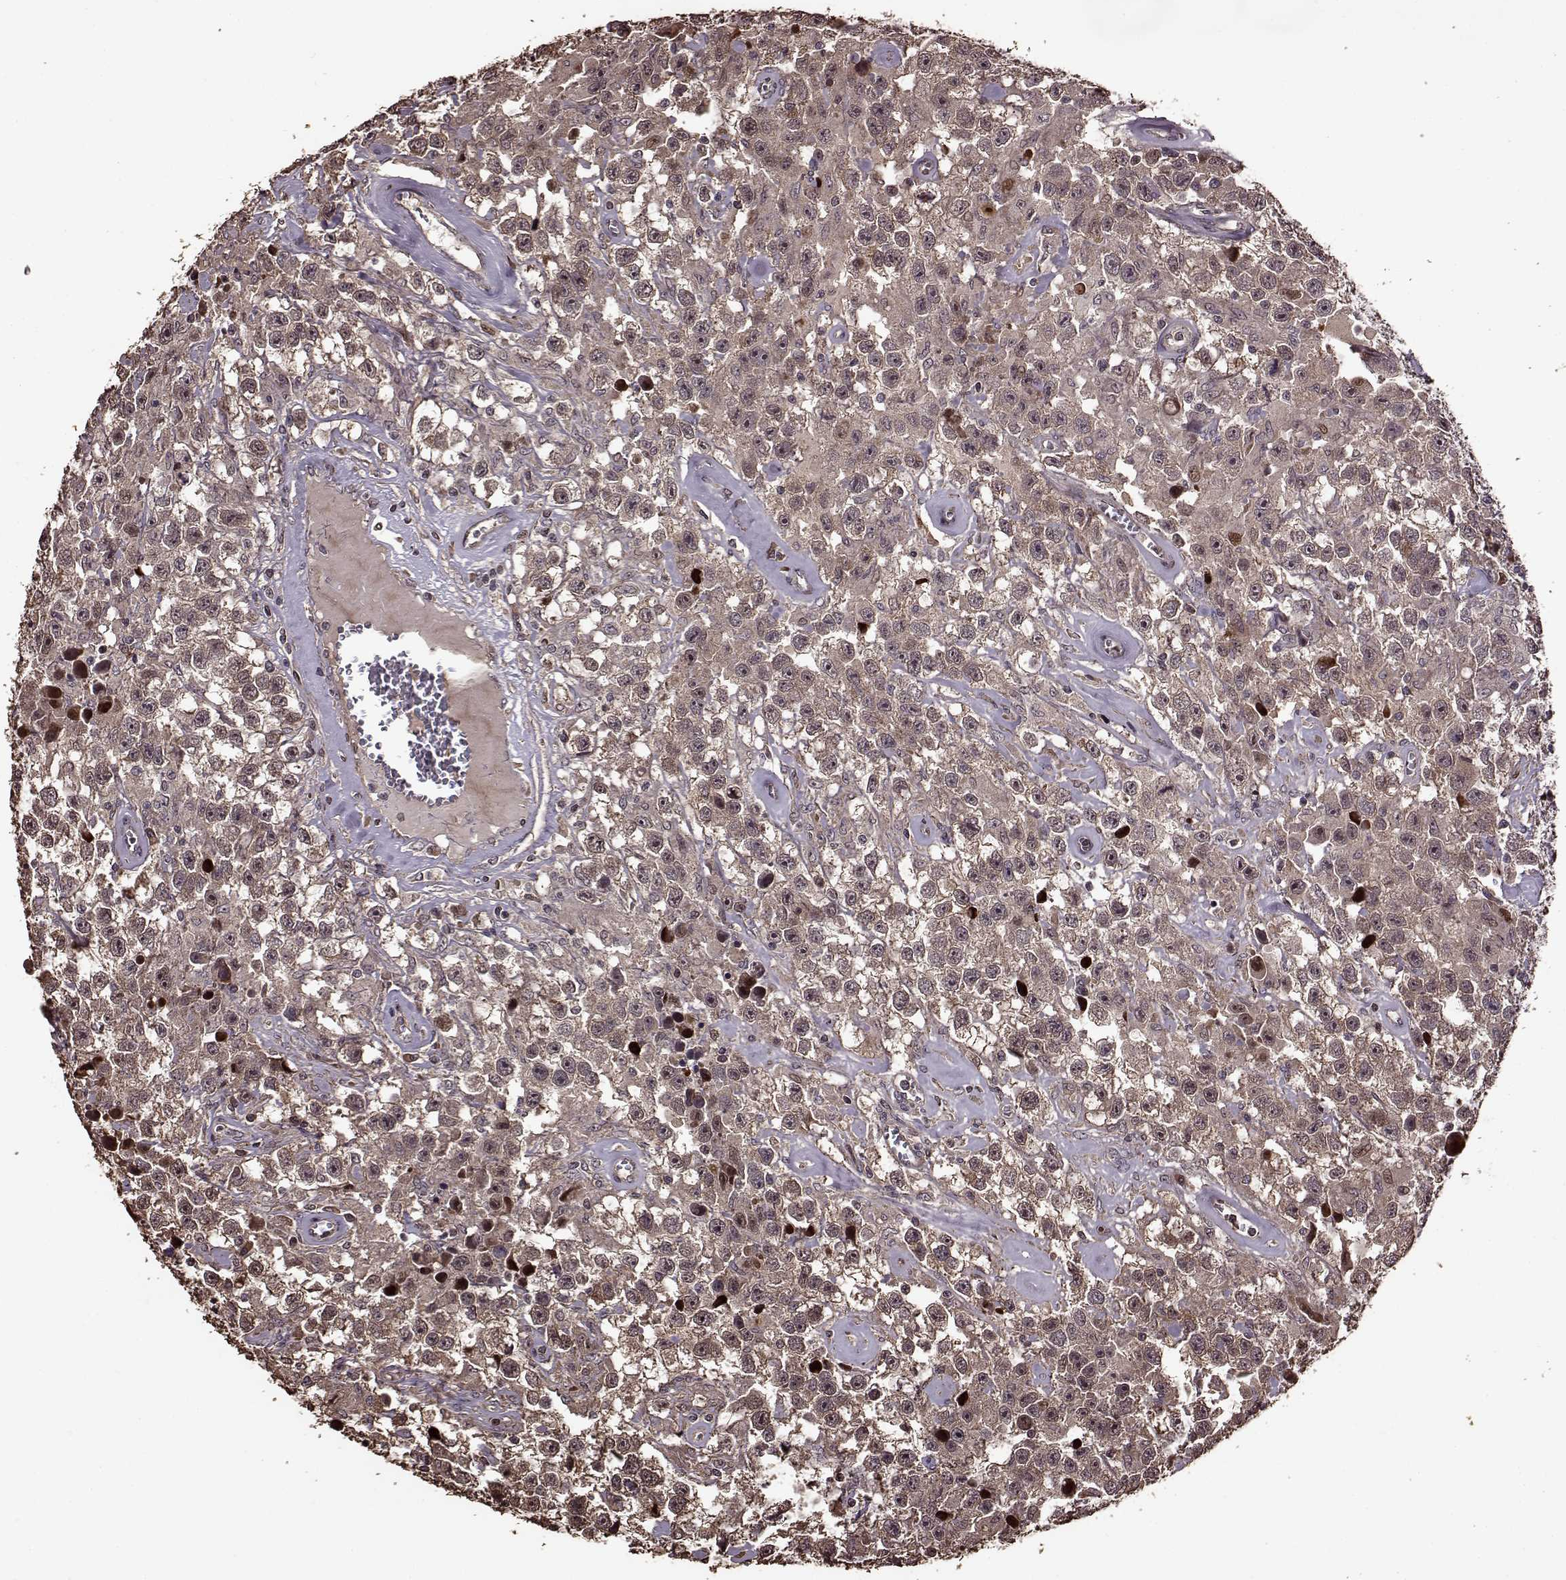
{"staining": {"intensity": "negative", "quantity": "none", "location": "none"}, "tissue": "testis cancer", "cell_type": "Tumor cells", "image_type": "cancer", "snomed": [{"axis": "morphology", "description": "Seminoma, NOS"}, {"axis": "topography", "description": "Testis"}], "caption": "DAB immunohistochemical staining of human testis cancer demonstrates no significant staining in tumor cells.", "gene": "FBXW11", "patient": {"sex": "male", "age": 43}}